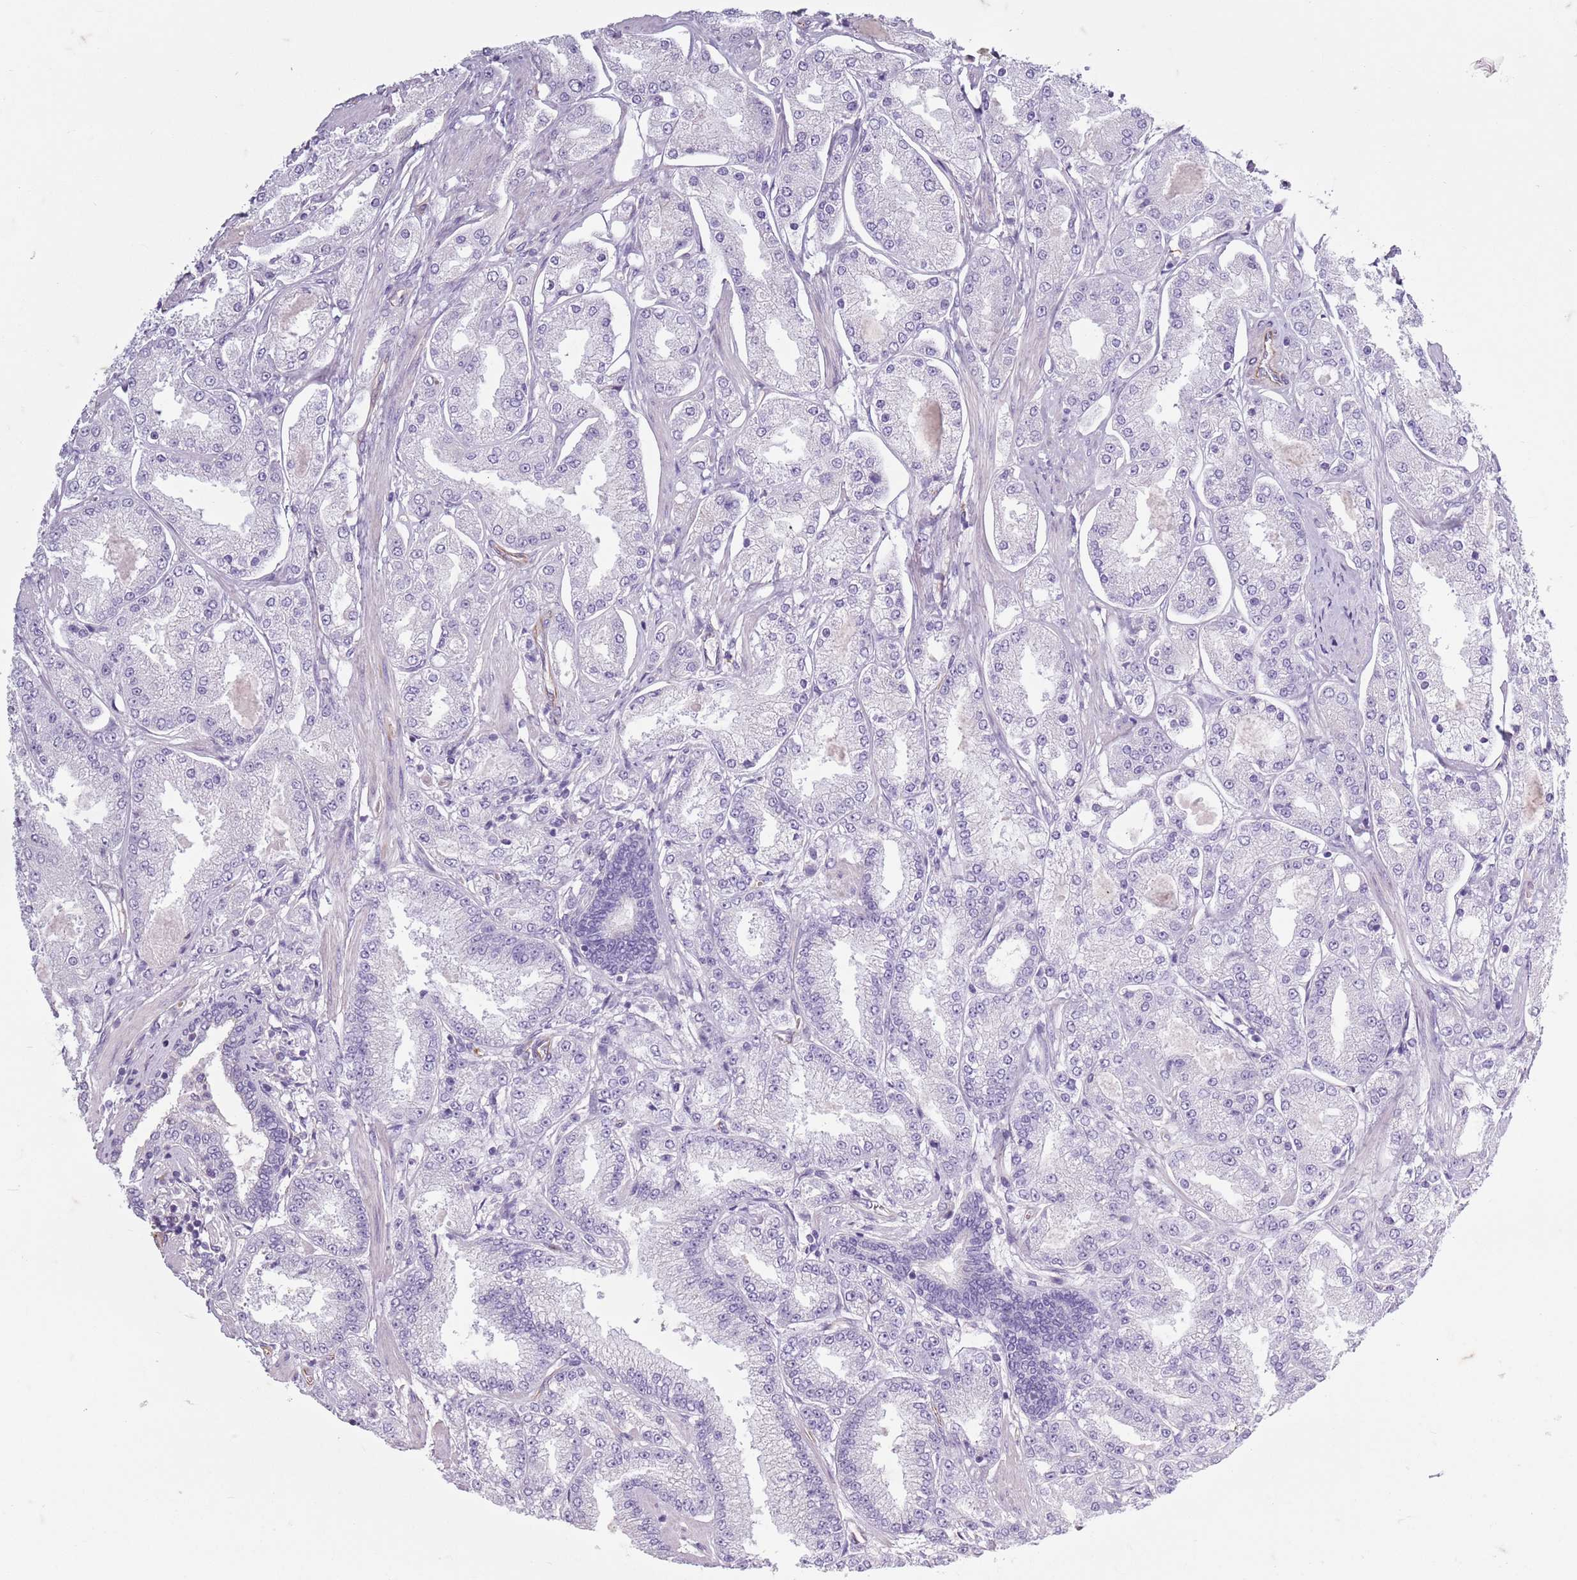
{"staining": {"intensity": "negative", "quantity": "none", "location": "none"}, "tissue": "prostate cancer", "cell_type": "Tumor cells", "image_type": "cancer", "snomed": [{"axis": "morphology", "description": "Adenocarcinoma, High grade"}, {"axis": "topography", "description": "Prostate"}], "caption": "High power microscopy micrograph of an immunohistochemistry micrograph of prostate cancer (adenocarcinoma (high-grade)), revealing no significant positivity in tumor cells.", "gene": "TAS2R38", "patient": {"sex": "male", "age": 69}}